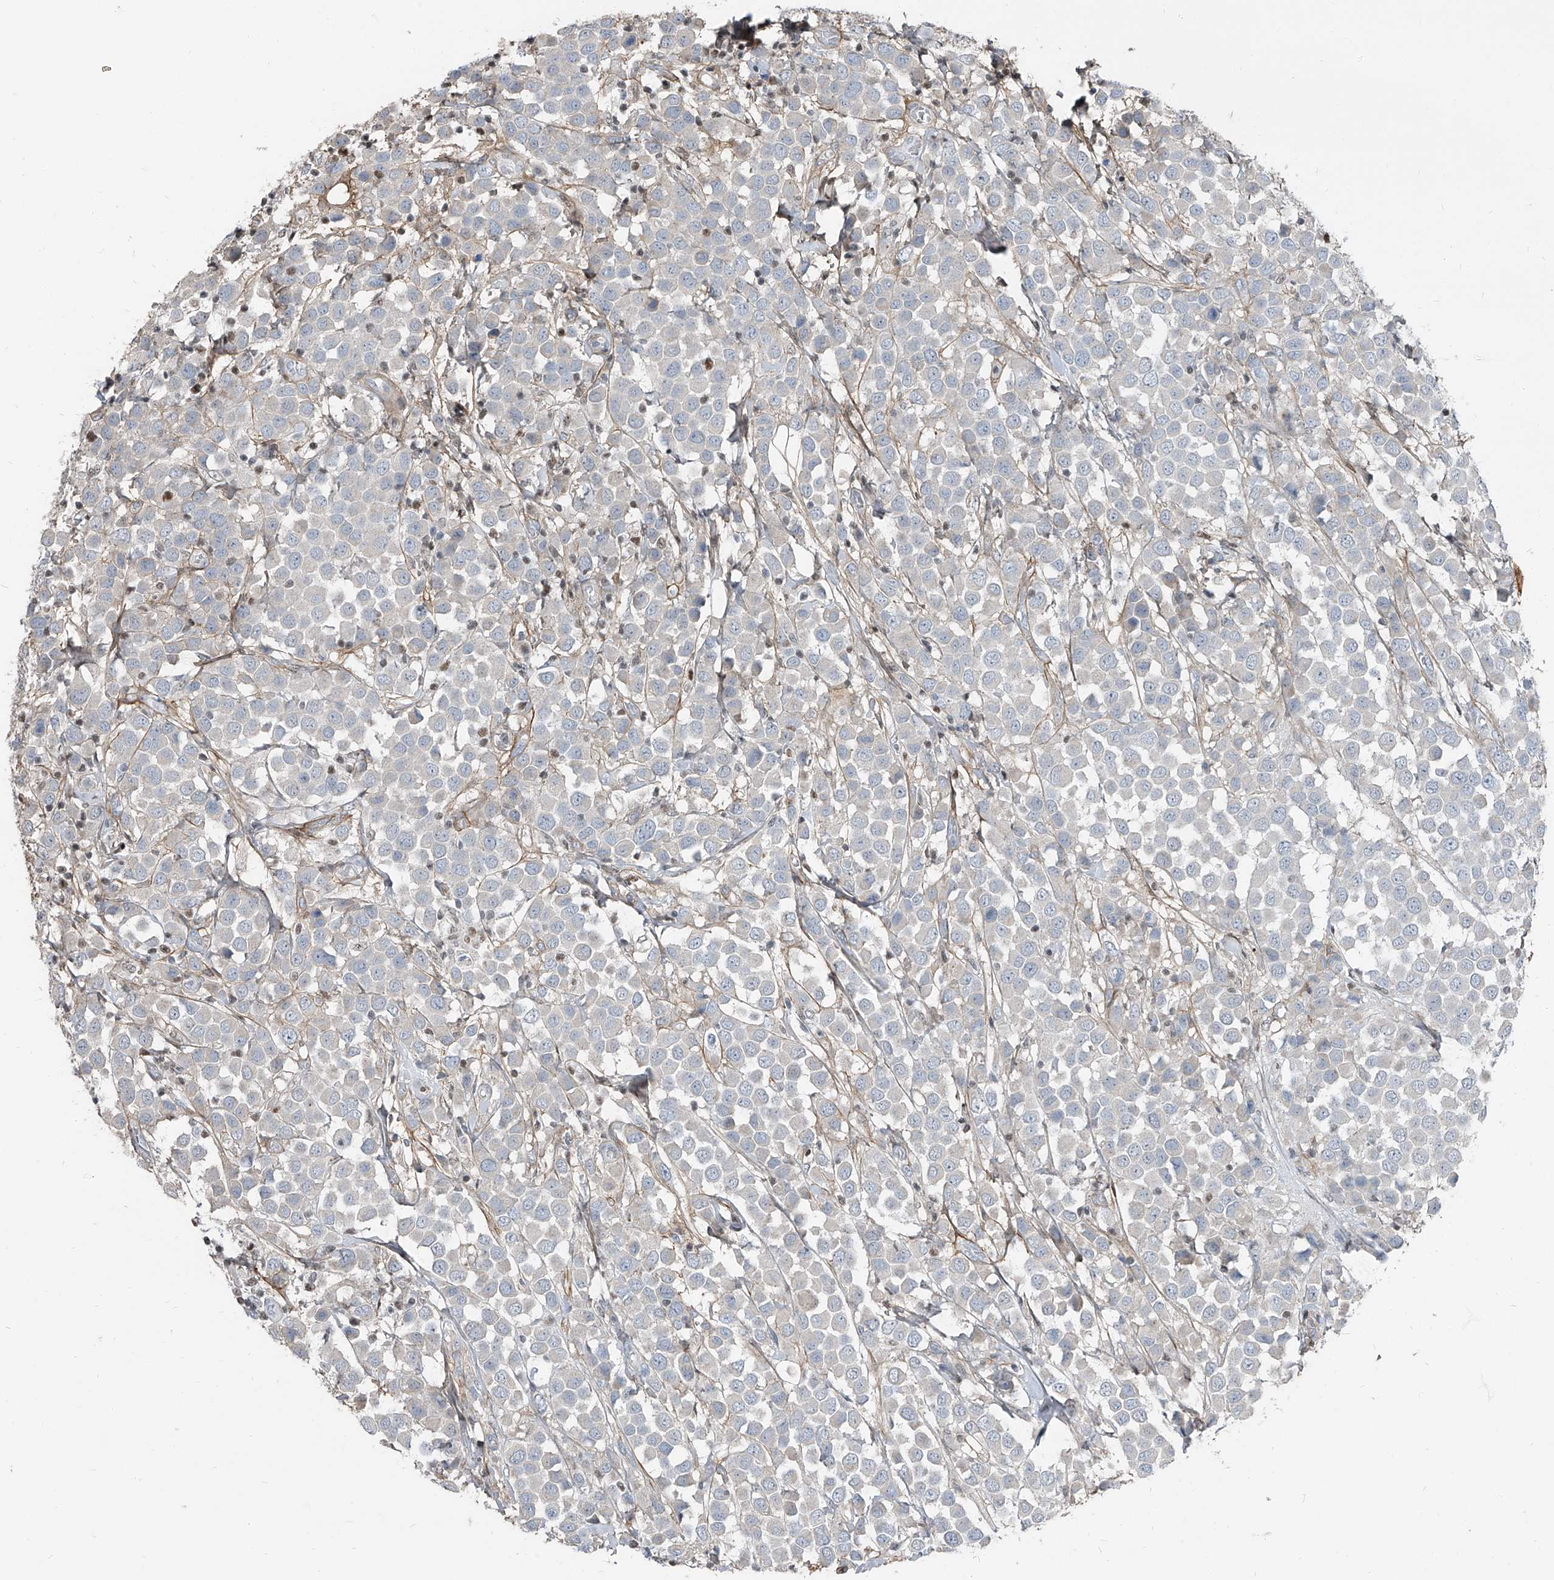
{"staining": {"intensity": "negative", "quantity": "none", "location": "none"}, "tissue": "breast cancer", "cell_type": "Tumor cells", "image_type": "cancer", "snomed": [{"axis": "morphology", "description": "Duct carcinoma"}, {"axis": "topography", "description": "Breast"}], "caption": "A photomicrograph of human breast intraductal carcinoma is negative for staining in tumor cells.", "gene": "HOXA3", "patient": {"sex": "female", "age": 61}}